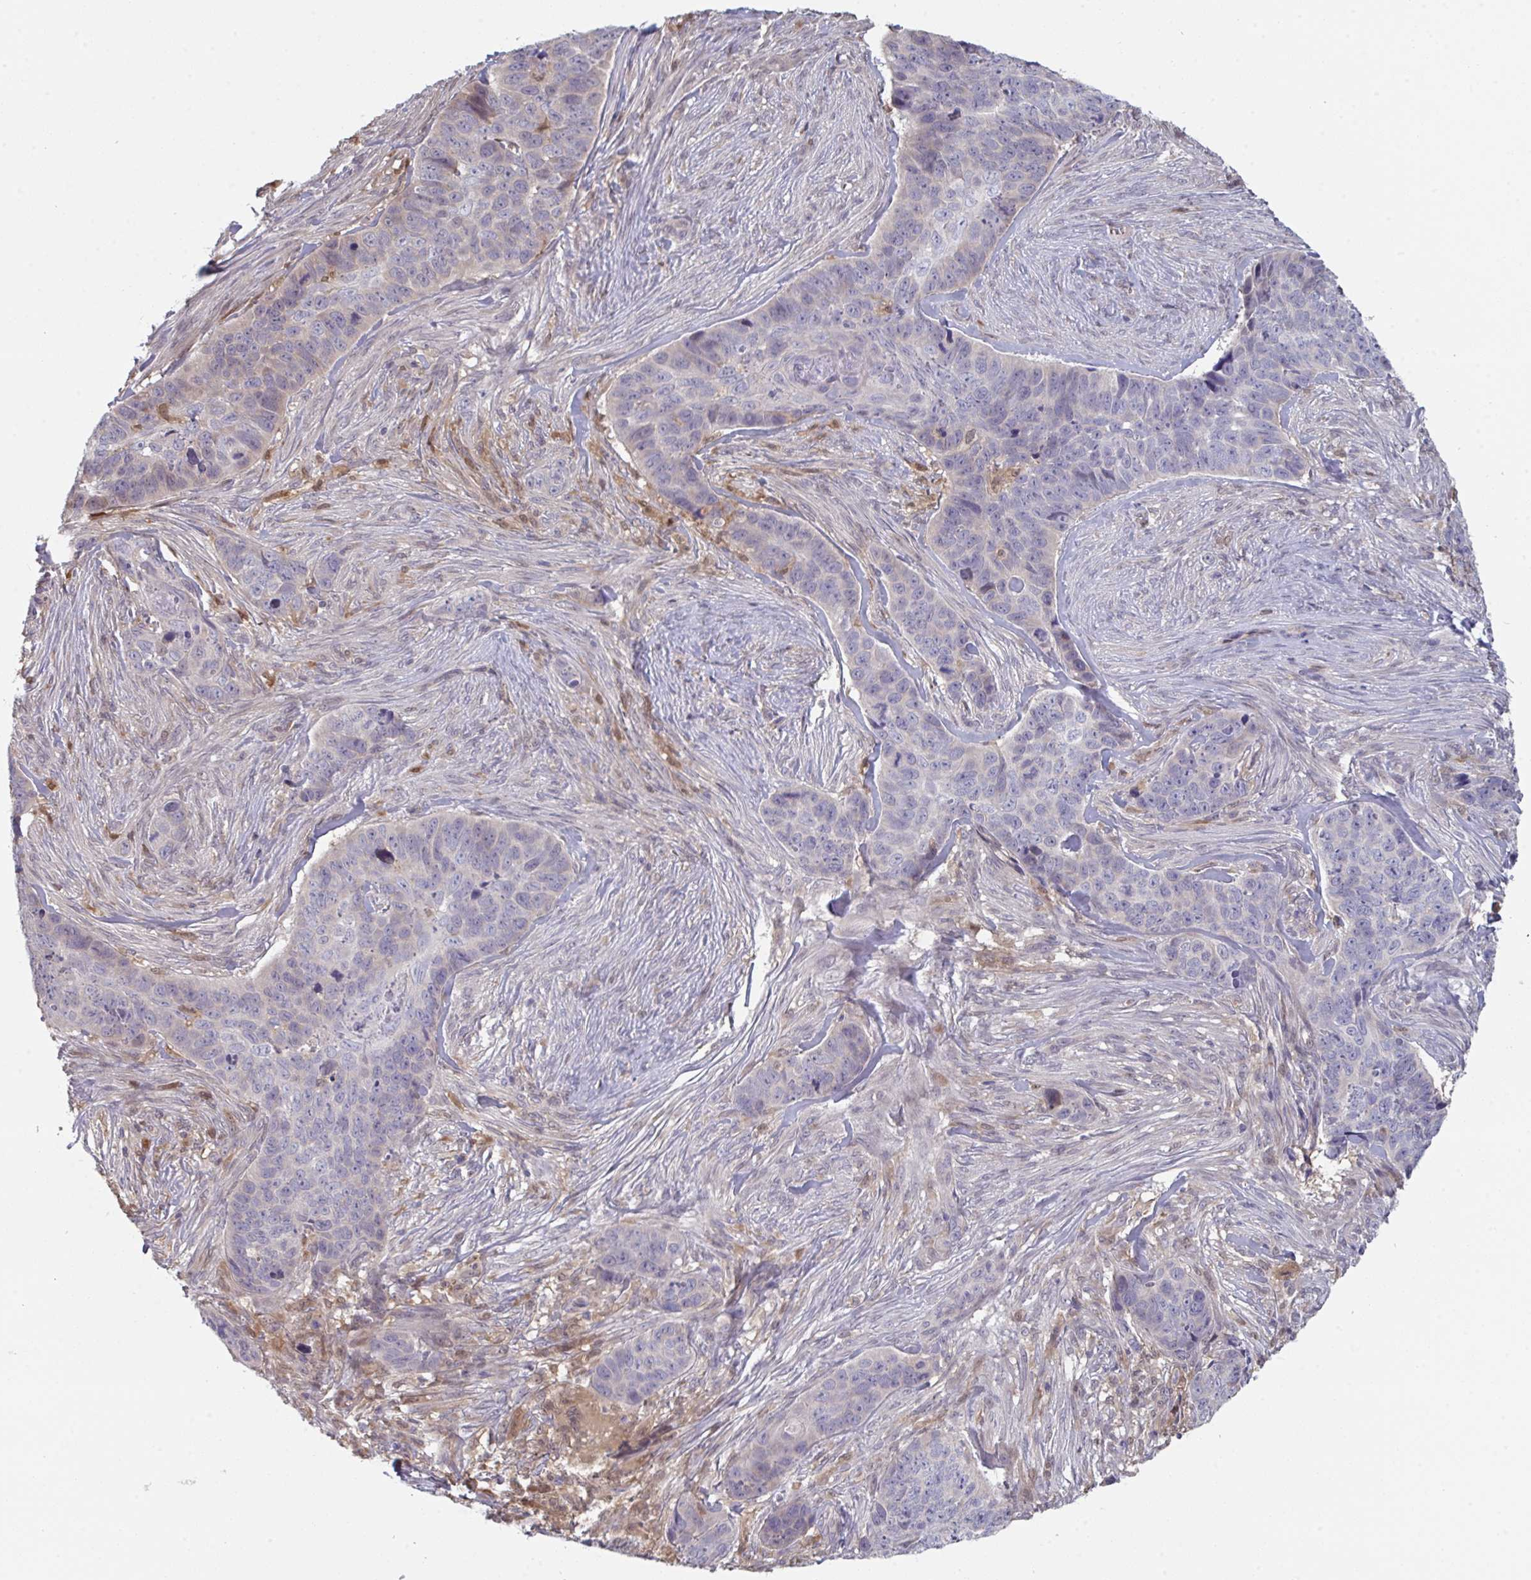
{"staining": {"intensity": "negative", "quantity": "none", "location": "none"}, "tissue": "skin cancer", "cell_type": "Tumor cells", "image_type": "cancer", "snomed": [{"axis": "morphology", "description": "Basal cell carcinoma"}, {"axis": "topography", "description": "Skin"}], "caption": "The image shows no staining of tumor cells in skin basal cell carcinoma.", "gene": "PTPRD", "patient": {"sex": "female", "age": 82}}